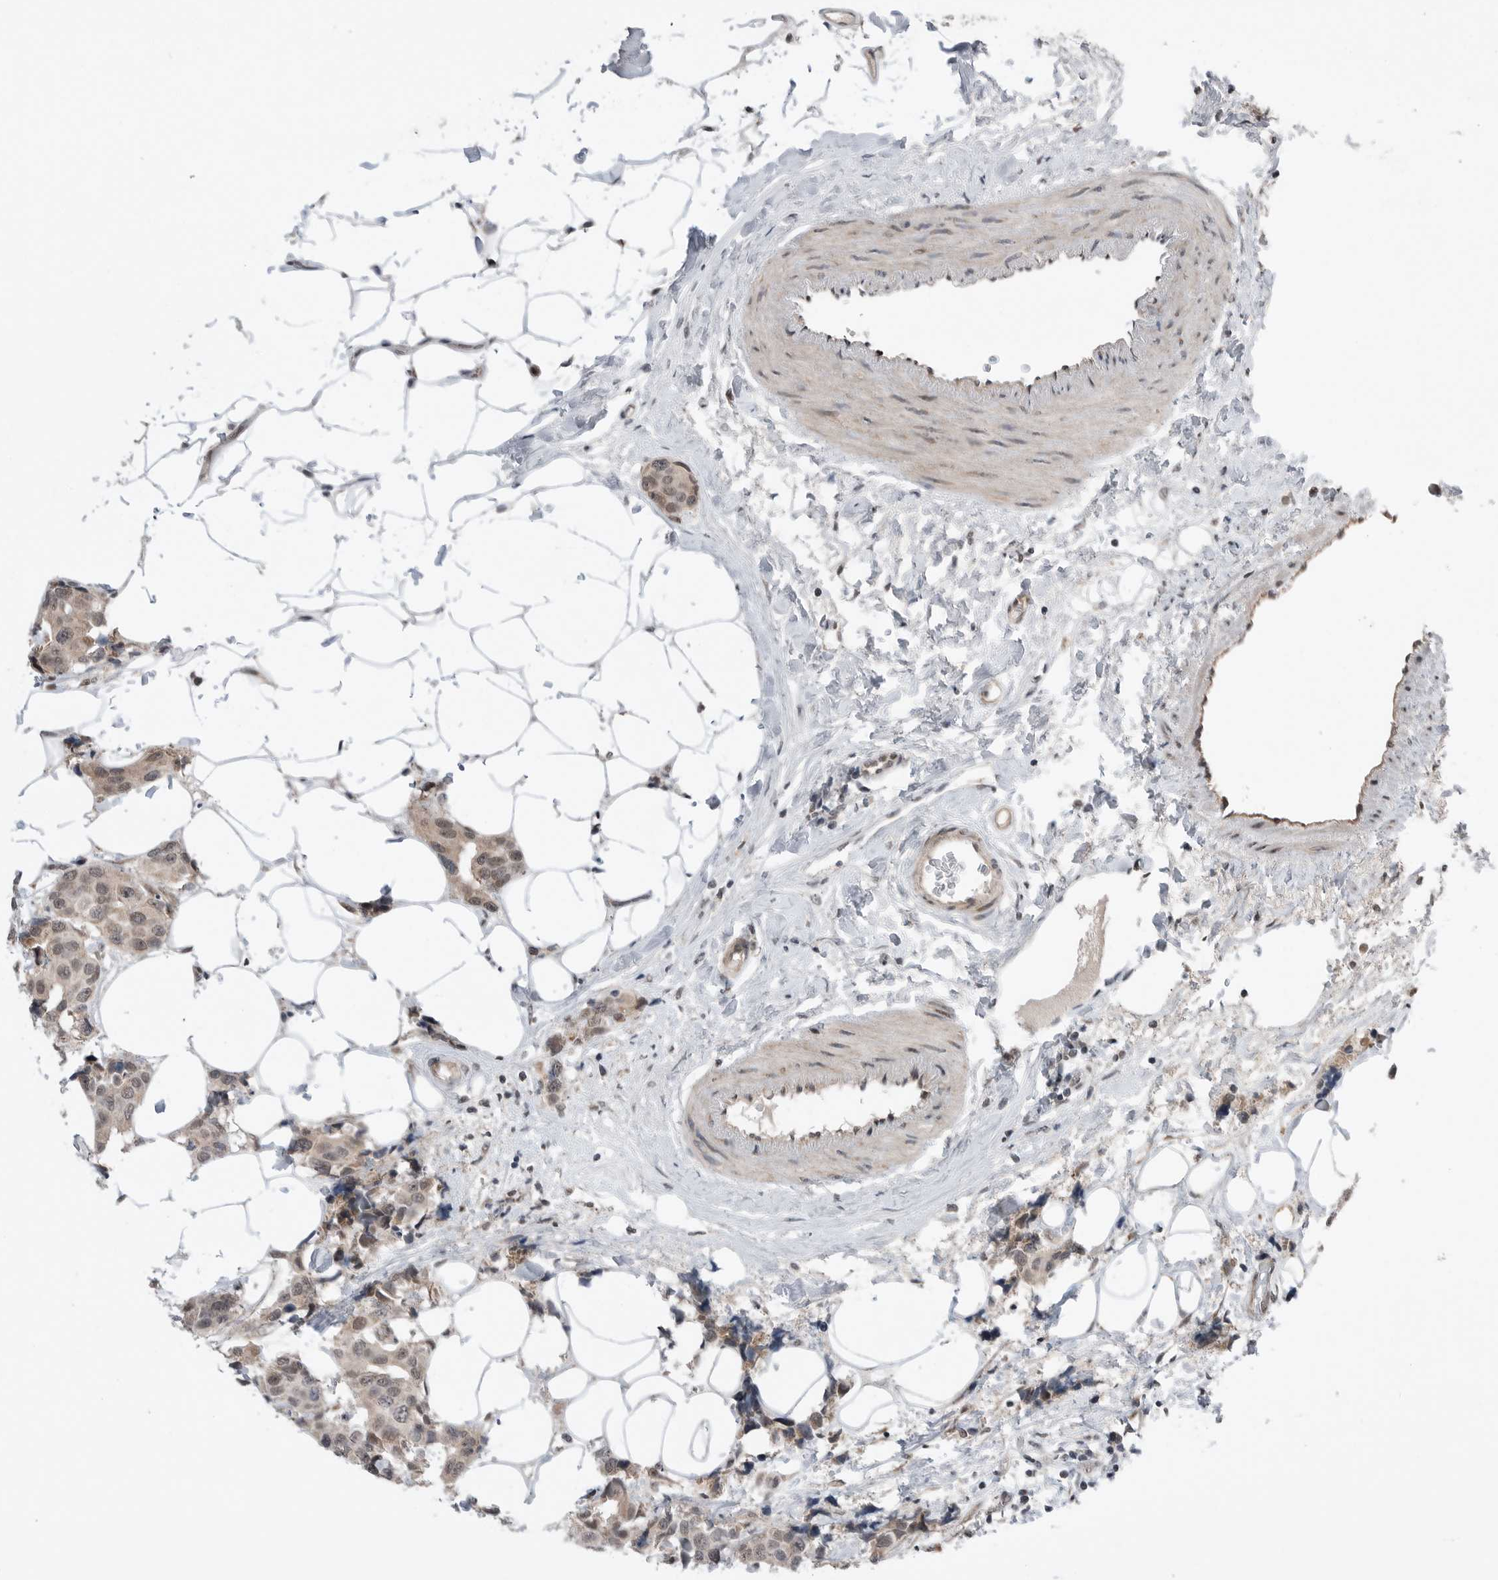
{"staining": {"intensity": "weak", "quantity": ">75%", "location": "cytoplasmic/membranous,nuclear"}, "tissue": "breast cancer", "cell_type": "Tumor cells", "image_type": "cancer", "snomed": [{"axis": "morphology", "description": "Normal tissue, NOS"}, {"axis": "morphology", "description": "Duct carcinoma"}, {"axis": "topography", "description": "Breast"}], "caption": "Immunohistochemical staining of human intraductal carcinoma (breast) exhibits low levels of weak cytoplasmic/membranous and nuclear protein staining in approximately >75% of tumor cells.", "gene": "NTAQ1", "patient": {"sex": "female", "age": 39}}